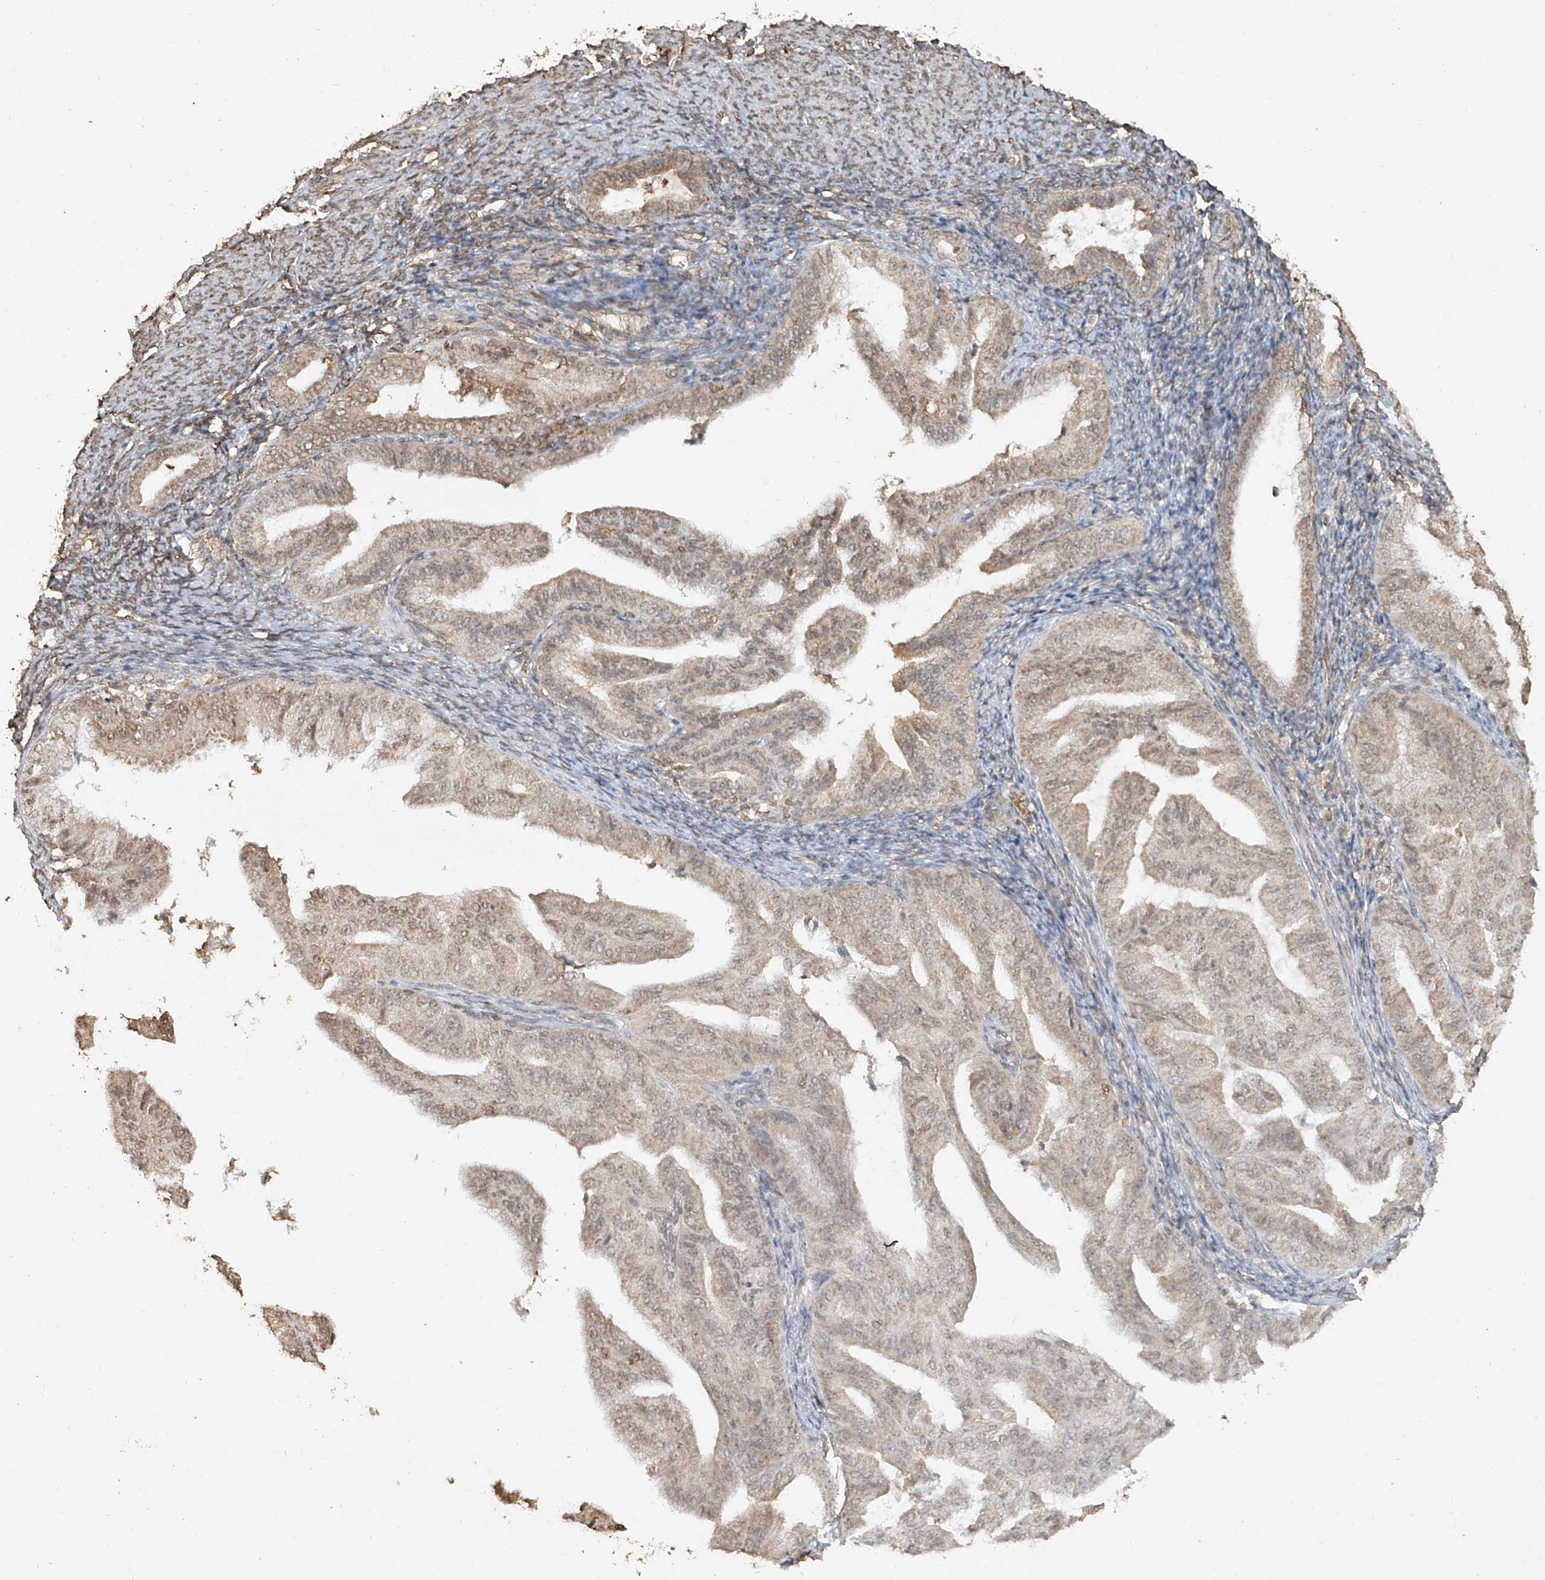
{"staining": {"intensity": "weak", "quantity": ">75%", "location": "cytoplasmic/membranous,nuclear"}, "tissue": "endometrial cancer", "cell_type": "Tumor cells", "image_type": "cancer", "snomed": [{"axis": "morphology", "description": "Adenocarcinoma, NOS"}, {"axis": "topography", "description": "Endometrium"}], "caption": "This histopathology image exhibits immunohistochemistry staining of endometrial cancer, with low weak cytoplasmic/membranous and nuclear expression in approximately >75% of tumor cells.", "gene": "TIGAR", "patient": {"sex": "female", "age": 58}}